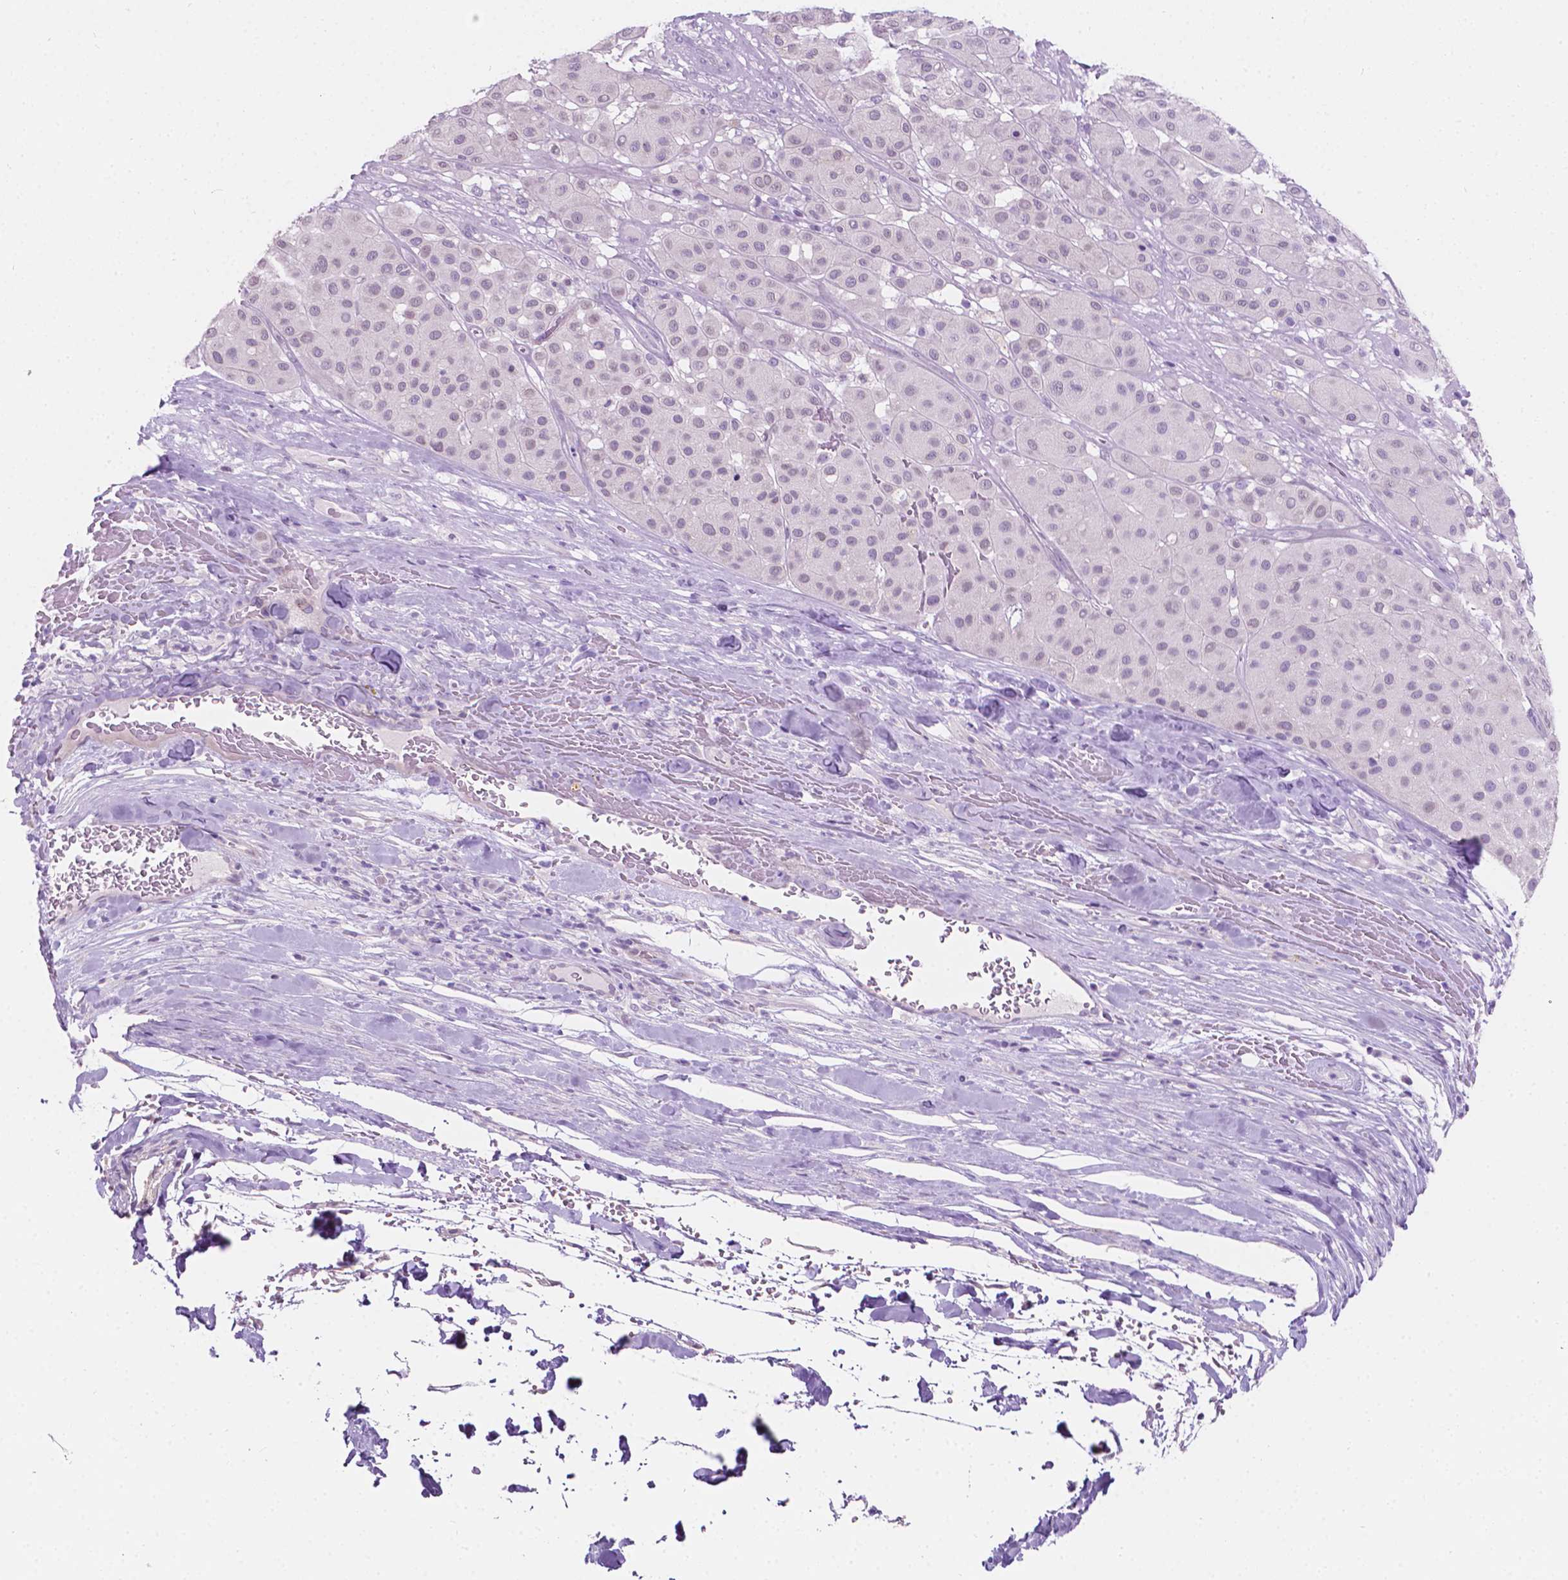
{"staining": {"intensity": "weak", "quantity": "25%-75%", "location": "nuclear"}, "tissue": "melanoma", "cell_type": "Tumor cells", "image_type": "cancer", "snomed": [{"axis": "morphology", "description": "Malignant melanoma, Metastatic site"}, {"axis": "topography", "description": "Smooth muscle"}], "caption": "Brown immunohistochemical staining in melanoma reveals weak nuclear expression in approximately 25%-75% of tumor cells.", "gene": "NOS1AP", "patient": {"sex": "male", "age": 41}}